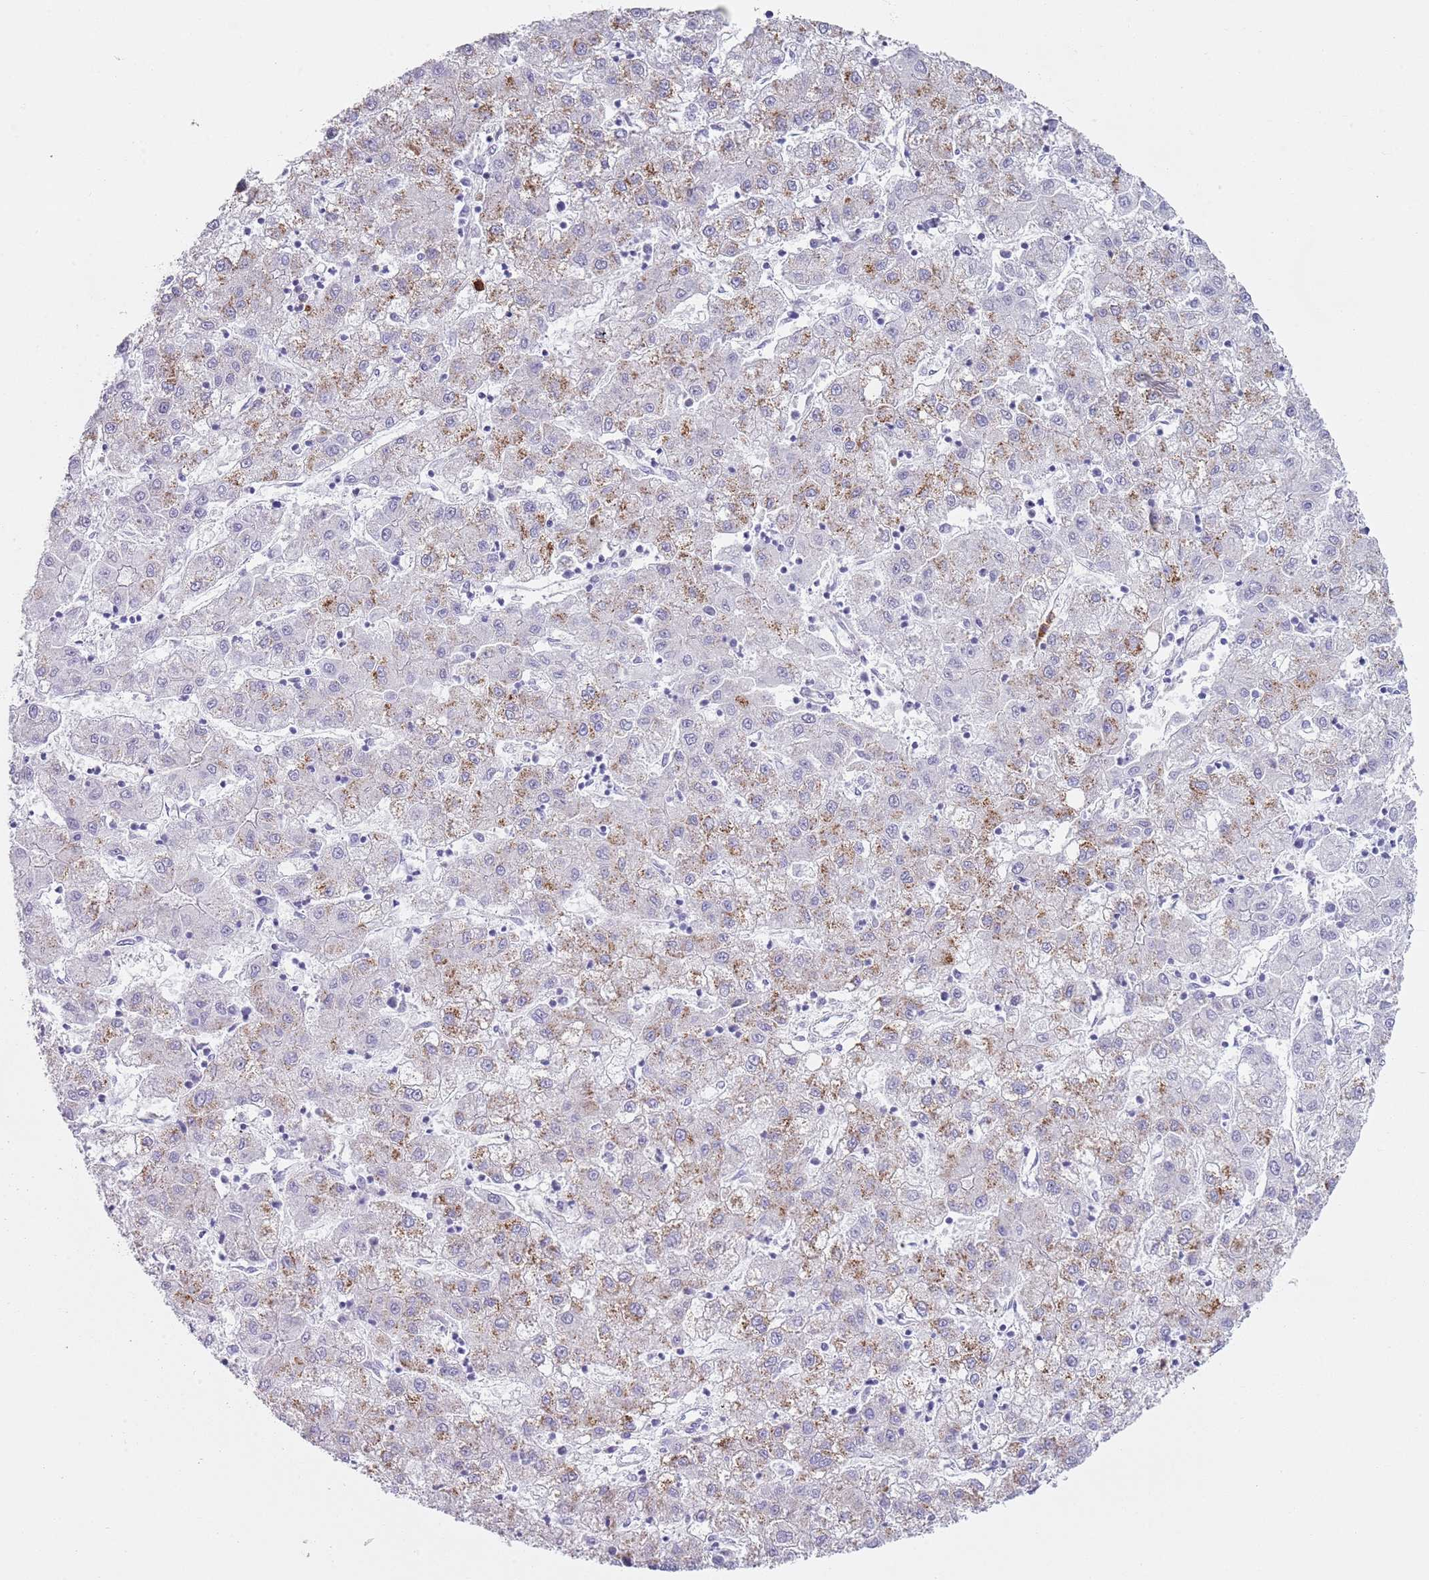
{"staining": {"intensity": "moderate", "quantity": "<25%", "location": "cytoplasmic/membranous"}, "tissue": "liver cancer", "cell_type": "Tumor cells", "image_type": "cancer", "snomed": [{"axis": "morphology", "description": "Carcinoma, Hepatocellular, NOS"}, {"axis": "topography", "description": "Liver"}], "caption": "A low amount of moderate cytoplasmic/membranous positivity is appreciated in about <25% of tumor cells in hepatocellular carcinoma (liver) tissue.", "gene": "CD177", "patient": {"sex": "male", "age": 72}}